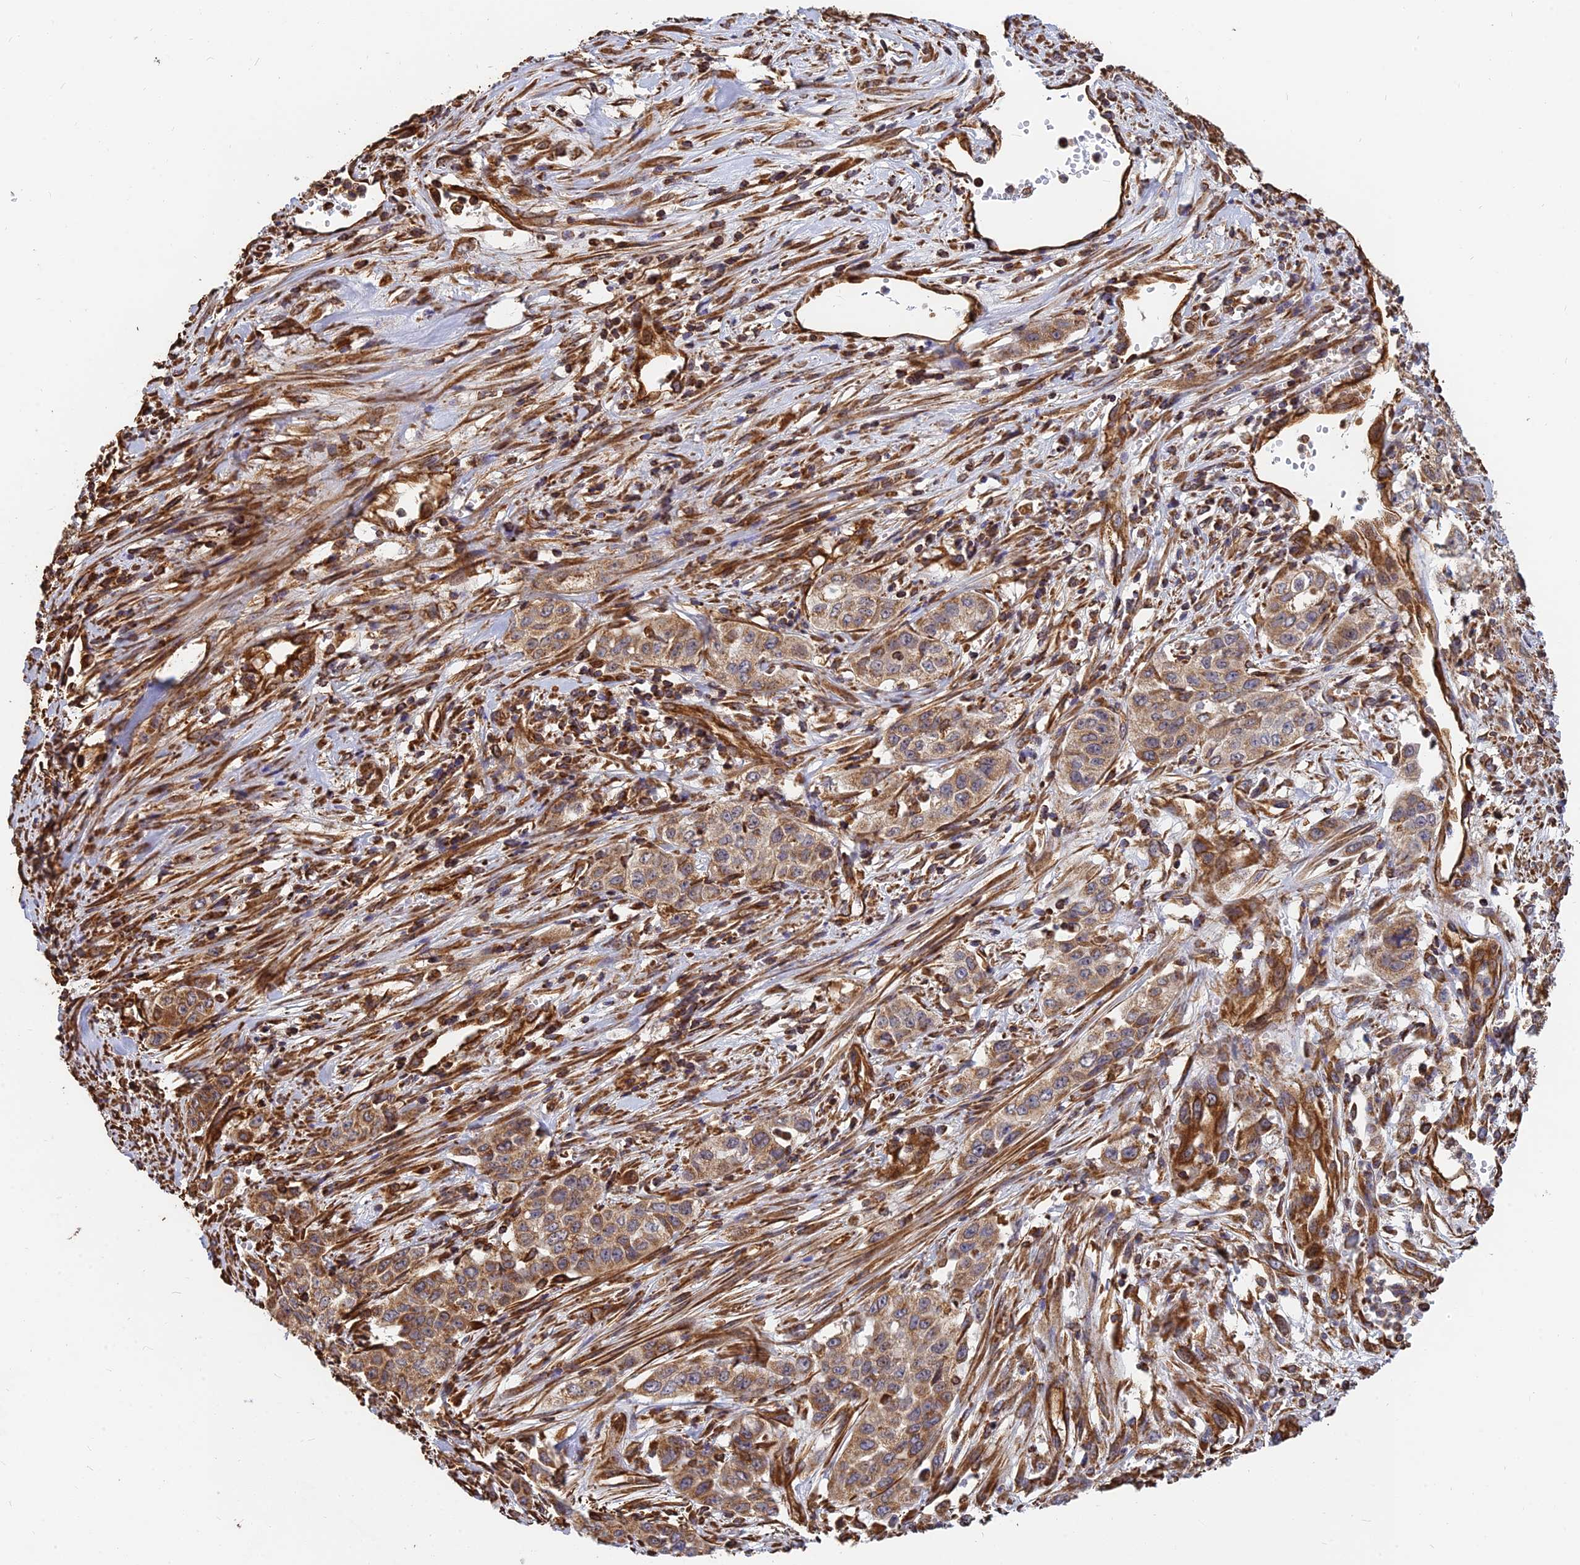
{"staining": {"intensity": "moderate", "quantity": ">75%", "location": "cytoplasmic/membranous"}, "tissue": "stomach cancer", "cell_type": "Tumor cells", "image_type": "cancer", "snomed": [{"axis": "morphology", "description": "Adenocarcinoma, NOS"}, {"axis": "topography", "description": "Stomach, upper"}], "caption": "Immunohistochemistry (IHC) micrograph of neoplastic tissue: adenocarcinoma (stomach) stained using immunohistochemistry (IHC) shows medium levels of moderate protein expression localized specifically in the cytoplasmic/membranous of tumor cells, appearing as a cytoplasmic/membranous brown color.", "gene": "DSTYK", "patient": {"sex": "male", "age": 62}}